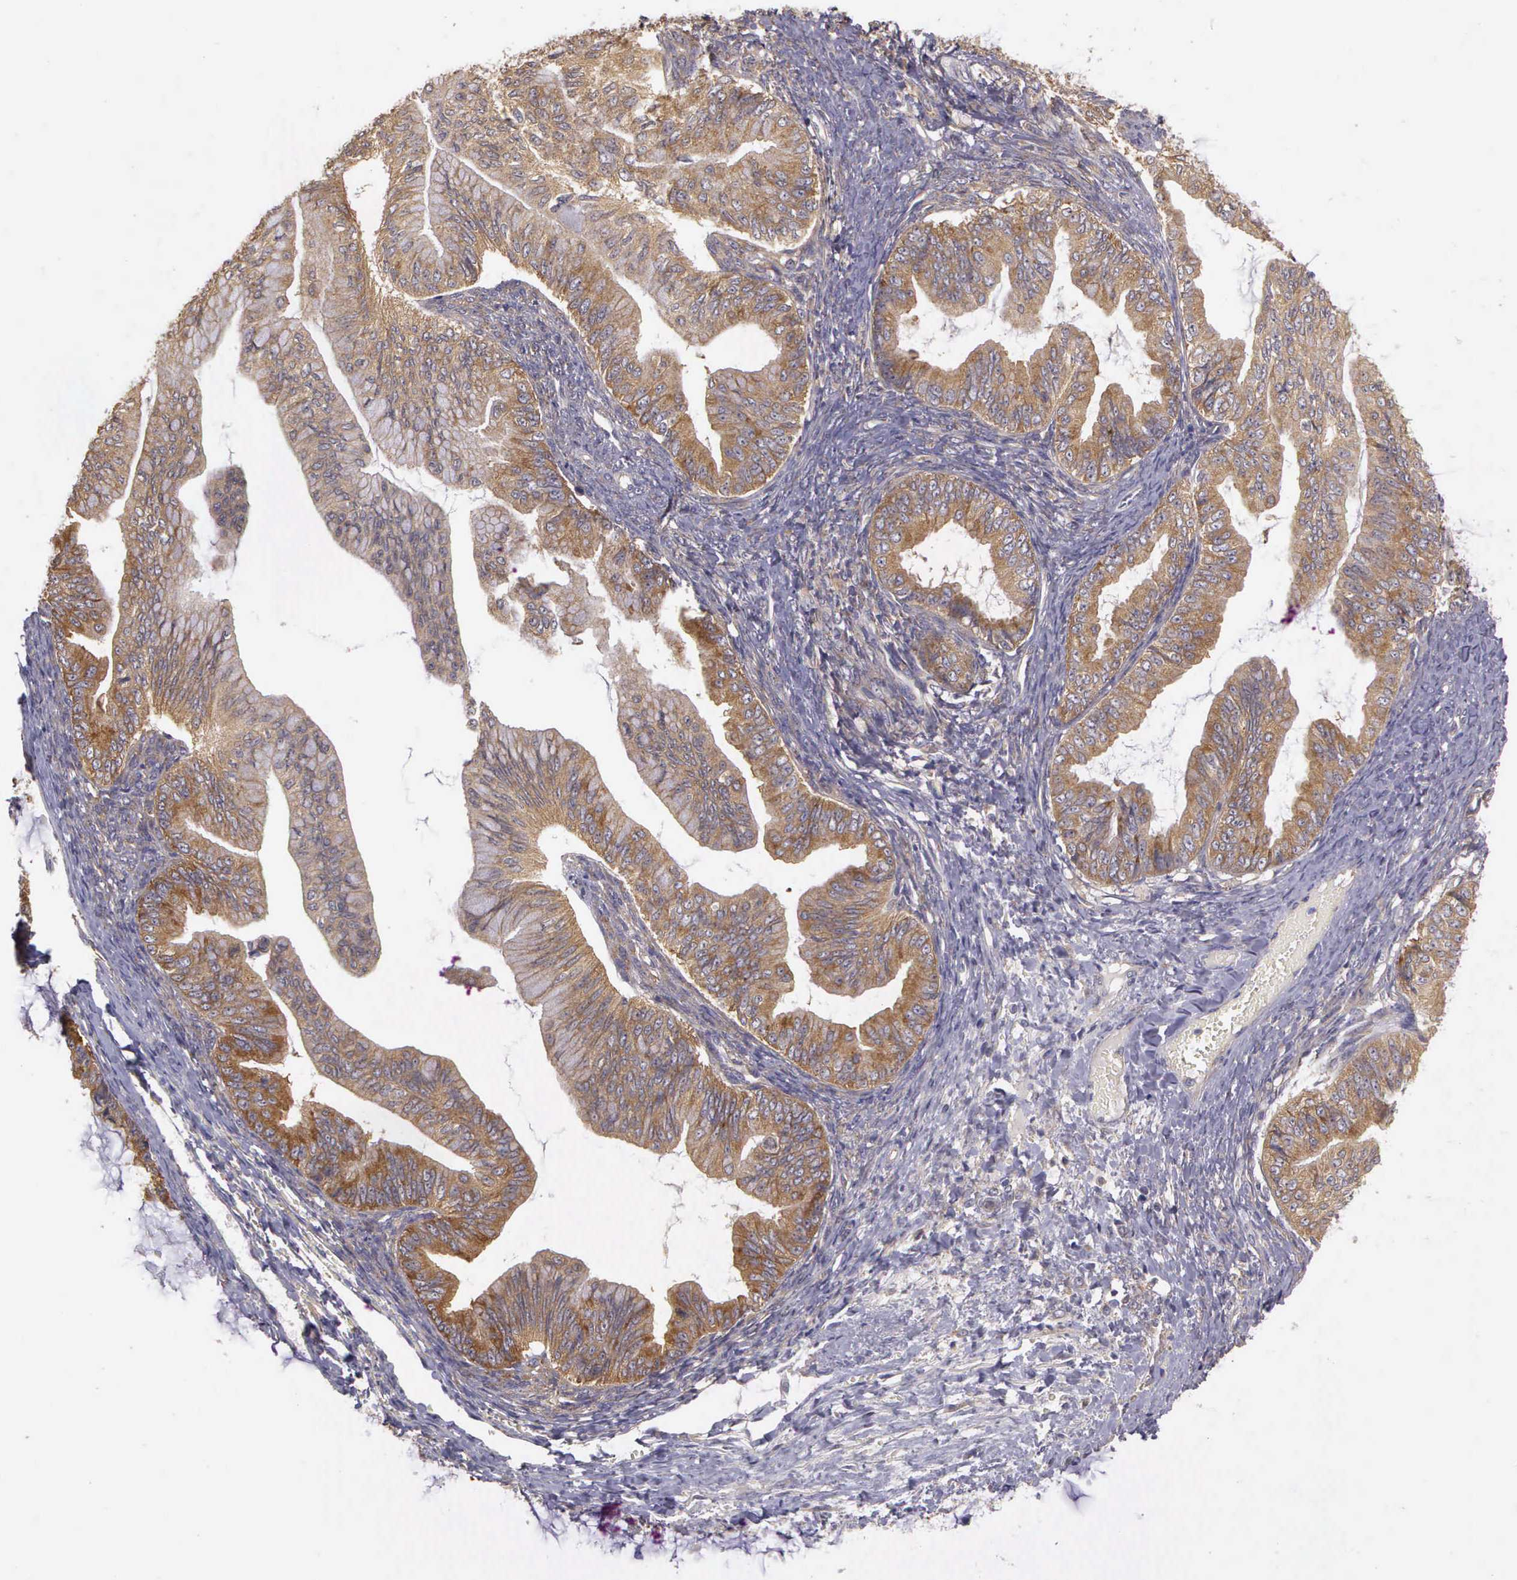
{"staining": {"intensity": "moderate", "quantity": ">75%", "location": "cytoplasmic/membranous"}, "tissue": "ovarian cancer", "cell_type": "Tumor cells", "image_type": "cancer", "snomed": [{"axis": "morphology", "description": "Cystadenocarcinoma, mucinous, NOS"}, {"axis": "topography", "description": "Ovary"}], "caption": "Immunohistochemical staining of mucinous cystadenocarcinoma (ovarian) demonstrates medium levels of moderate cytoplasmic/membranous protein positivity in about >75% of tumor cells.", "gene": "EIF5", "patient": {"sex": "female", "age": 36}}